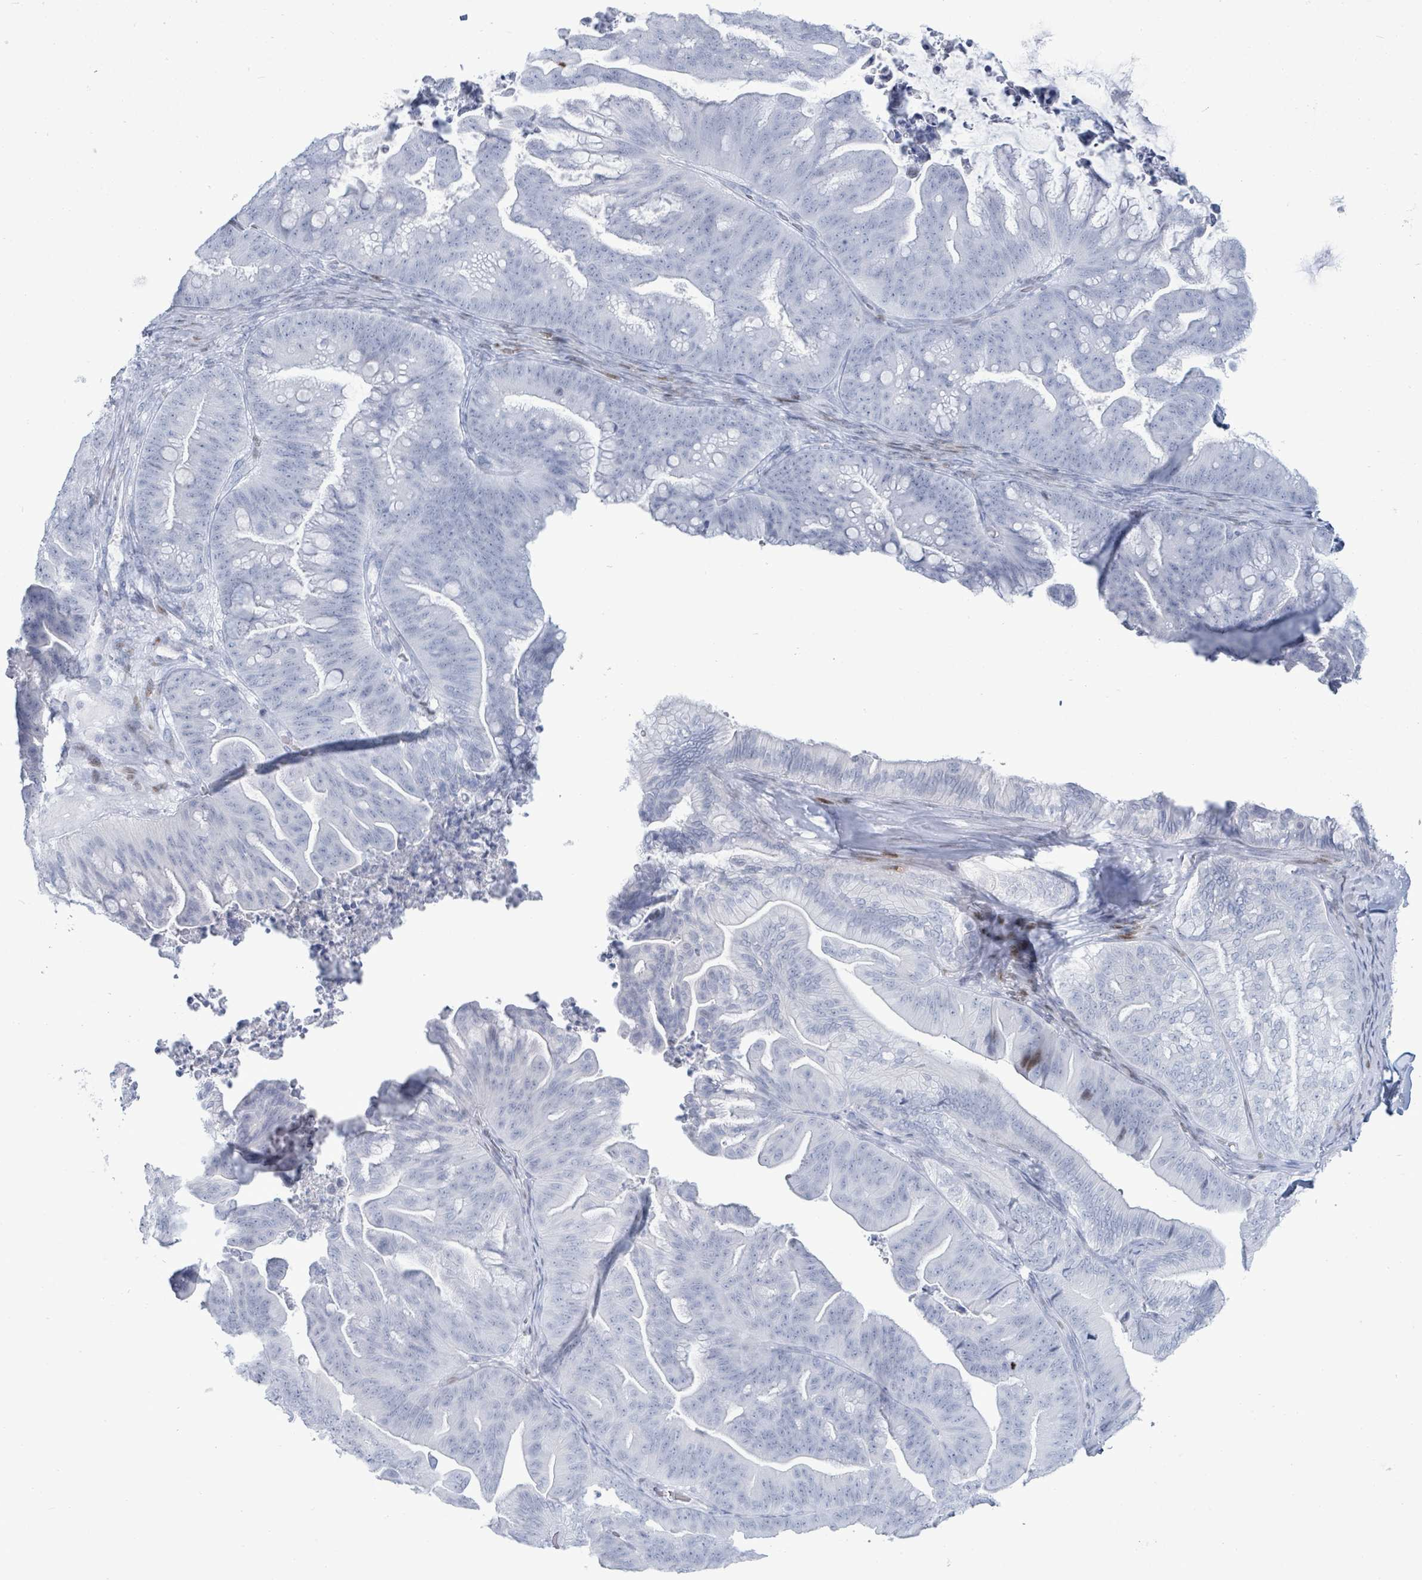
{"staining": {"intensity": "negative", "quantity": "none", "location": "none"}, "tissue": "ovarian cancer", "cell_type": "Tumor cells", "image_type": "cancer", "snomed": [{"axis": "morphology", "description": "Cystadenocarcinoma, mucinous, NOS"}, {"axis": "topography", "description": "Ovary"}], "caption": "Tumor cells show no significant positivity in ovarian cancer.", "gene": "MALL", "patient": {"sex": "female", "age": 67}}